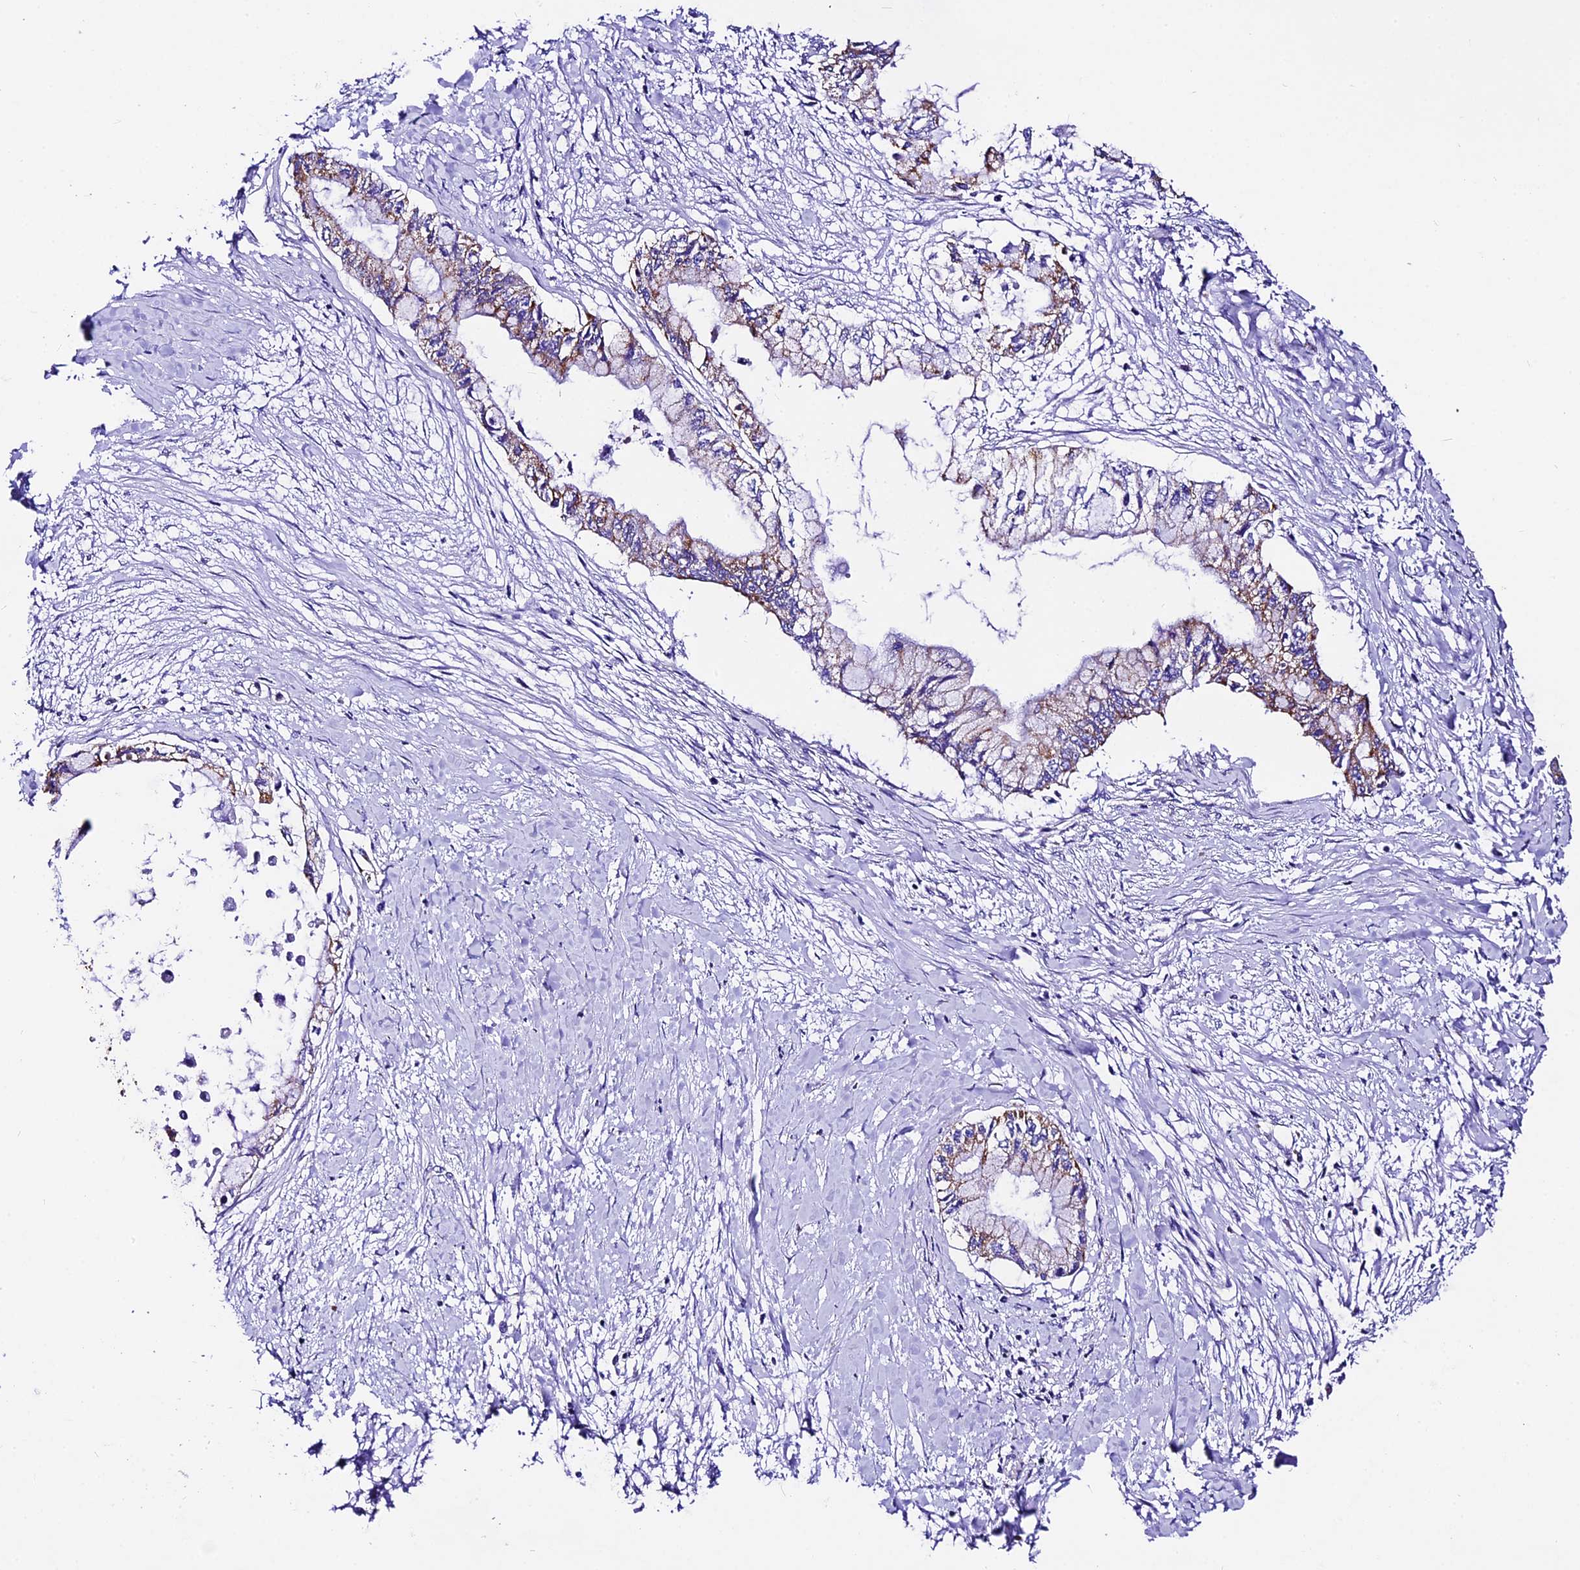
{"staining": {"intensity": "moderate", "quantity": "25%-75%", "location": "cytoplasmic/membranous"}, "tissue": "pancreatic cancer", "cell_type": "Tumor cells", "image_type": "cancer", "snomed": [{"axis": "morphology", "description": "Adenocarcinoma, NOS"}, {"axis": "topography", "description": "Pancreas"}], "caption": "Moderate cytoplasmic/membranous protein staining is appreciated in about 25%-75% of tumor cells in adenocarcinoma (pancreatic). Using DAB (brown) and hematoxylin (blue) stains, captured at high magnification using brightfield microscopy.", "gene": "DCAF5", "patient": {"sex": "male", "age": 48}}